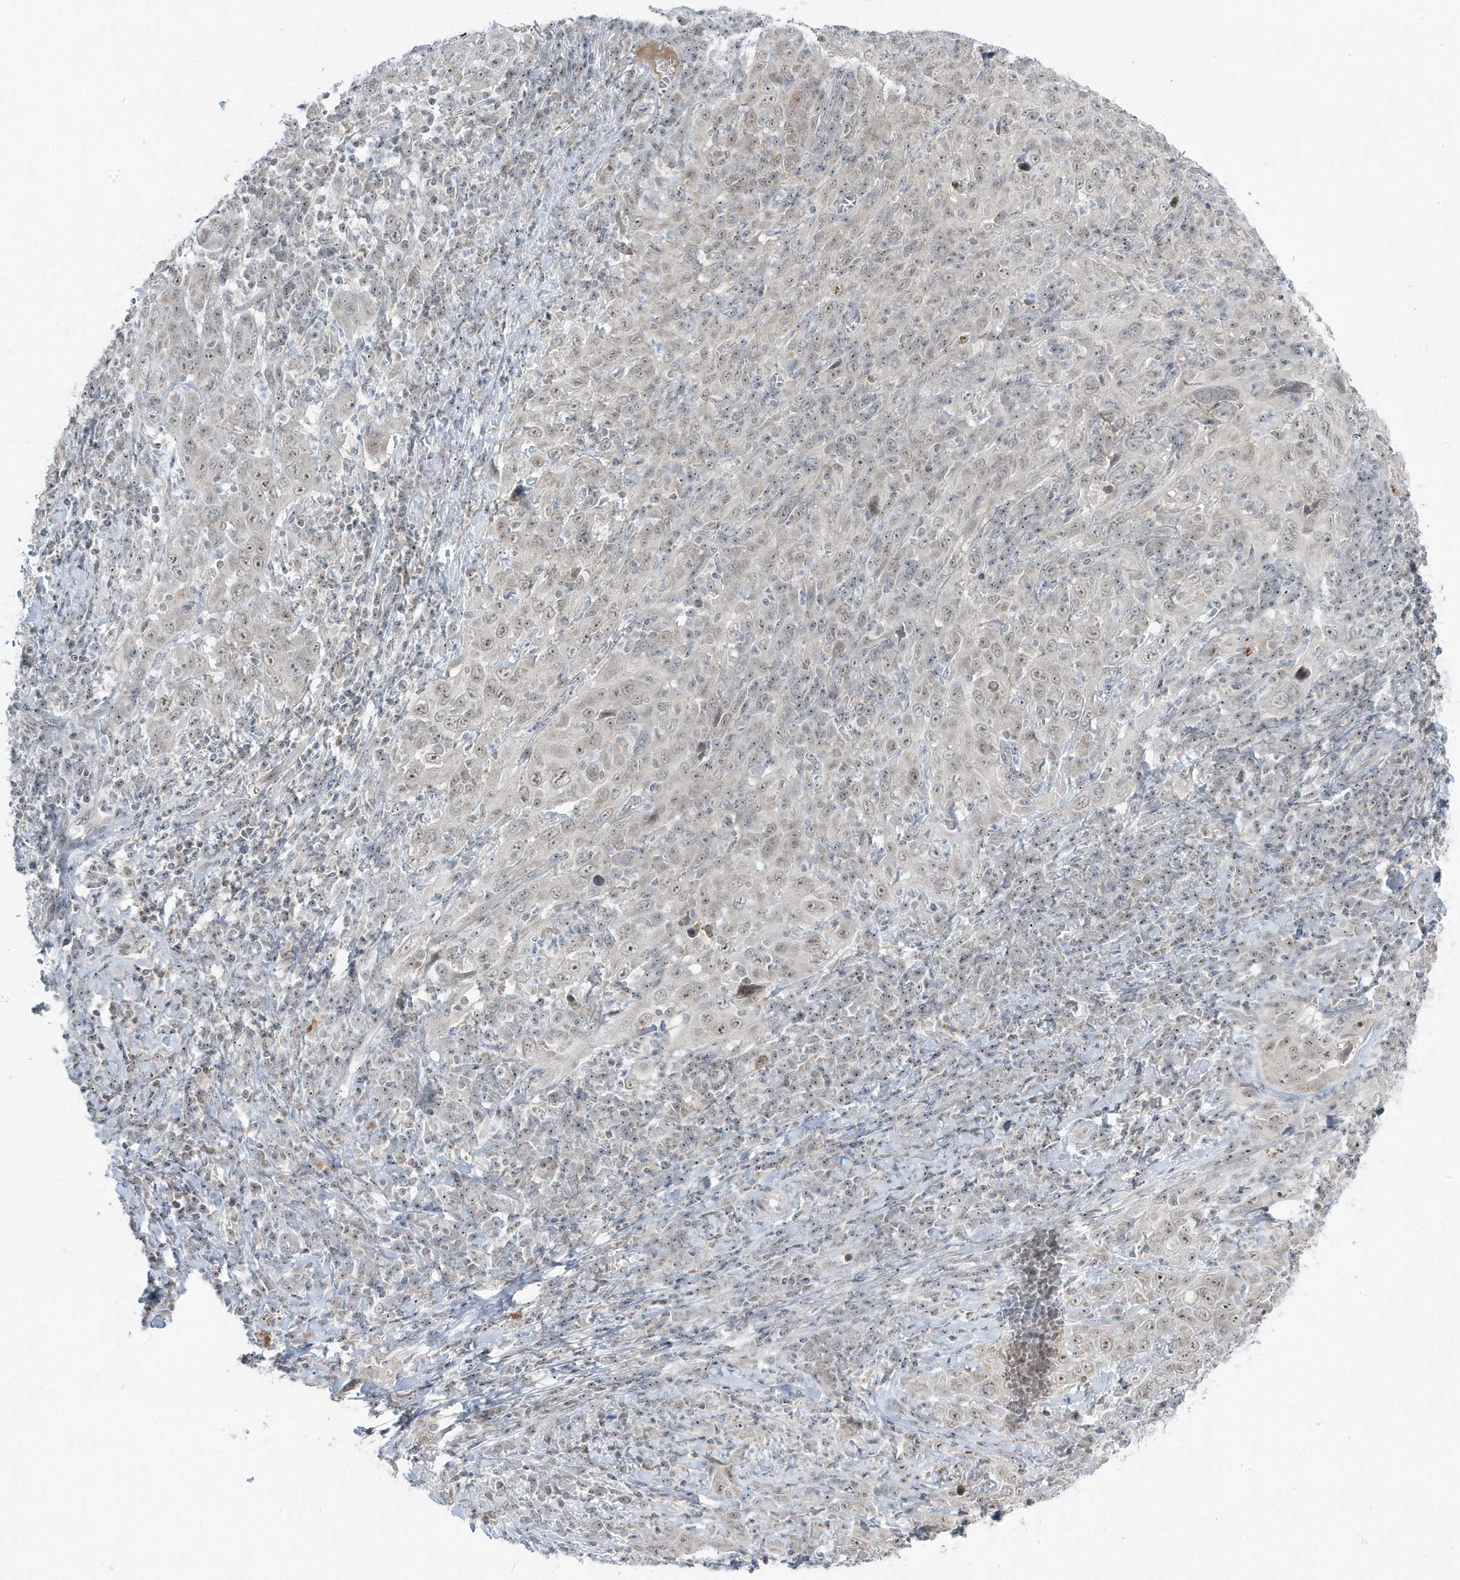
{"staining": {"intensity": "weak", "quantity": "<25%", "location": "nuclear"}, "tissue": "cervical cancer", "cell_type": "Tumor cells", "image_type": "cancer", "snomed": [{"axis": "morphology", "description": "Squamous cell carcinoma, NOS"}, {"axis": "topography", "description": "Cervix"}], "caption": "The IHC histopathology image has no significant positivity in tumor cells of cervical cancer tissue.", "gene": "TSEN15", "patient": {"sex": "female", "age": 46}}